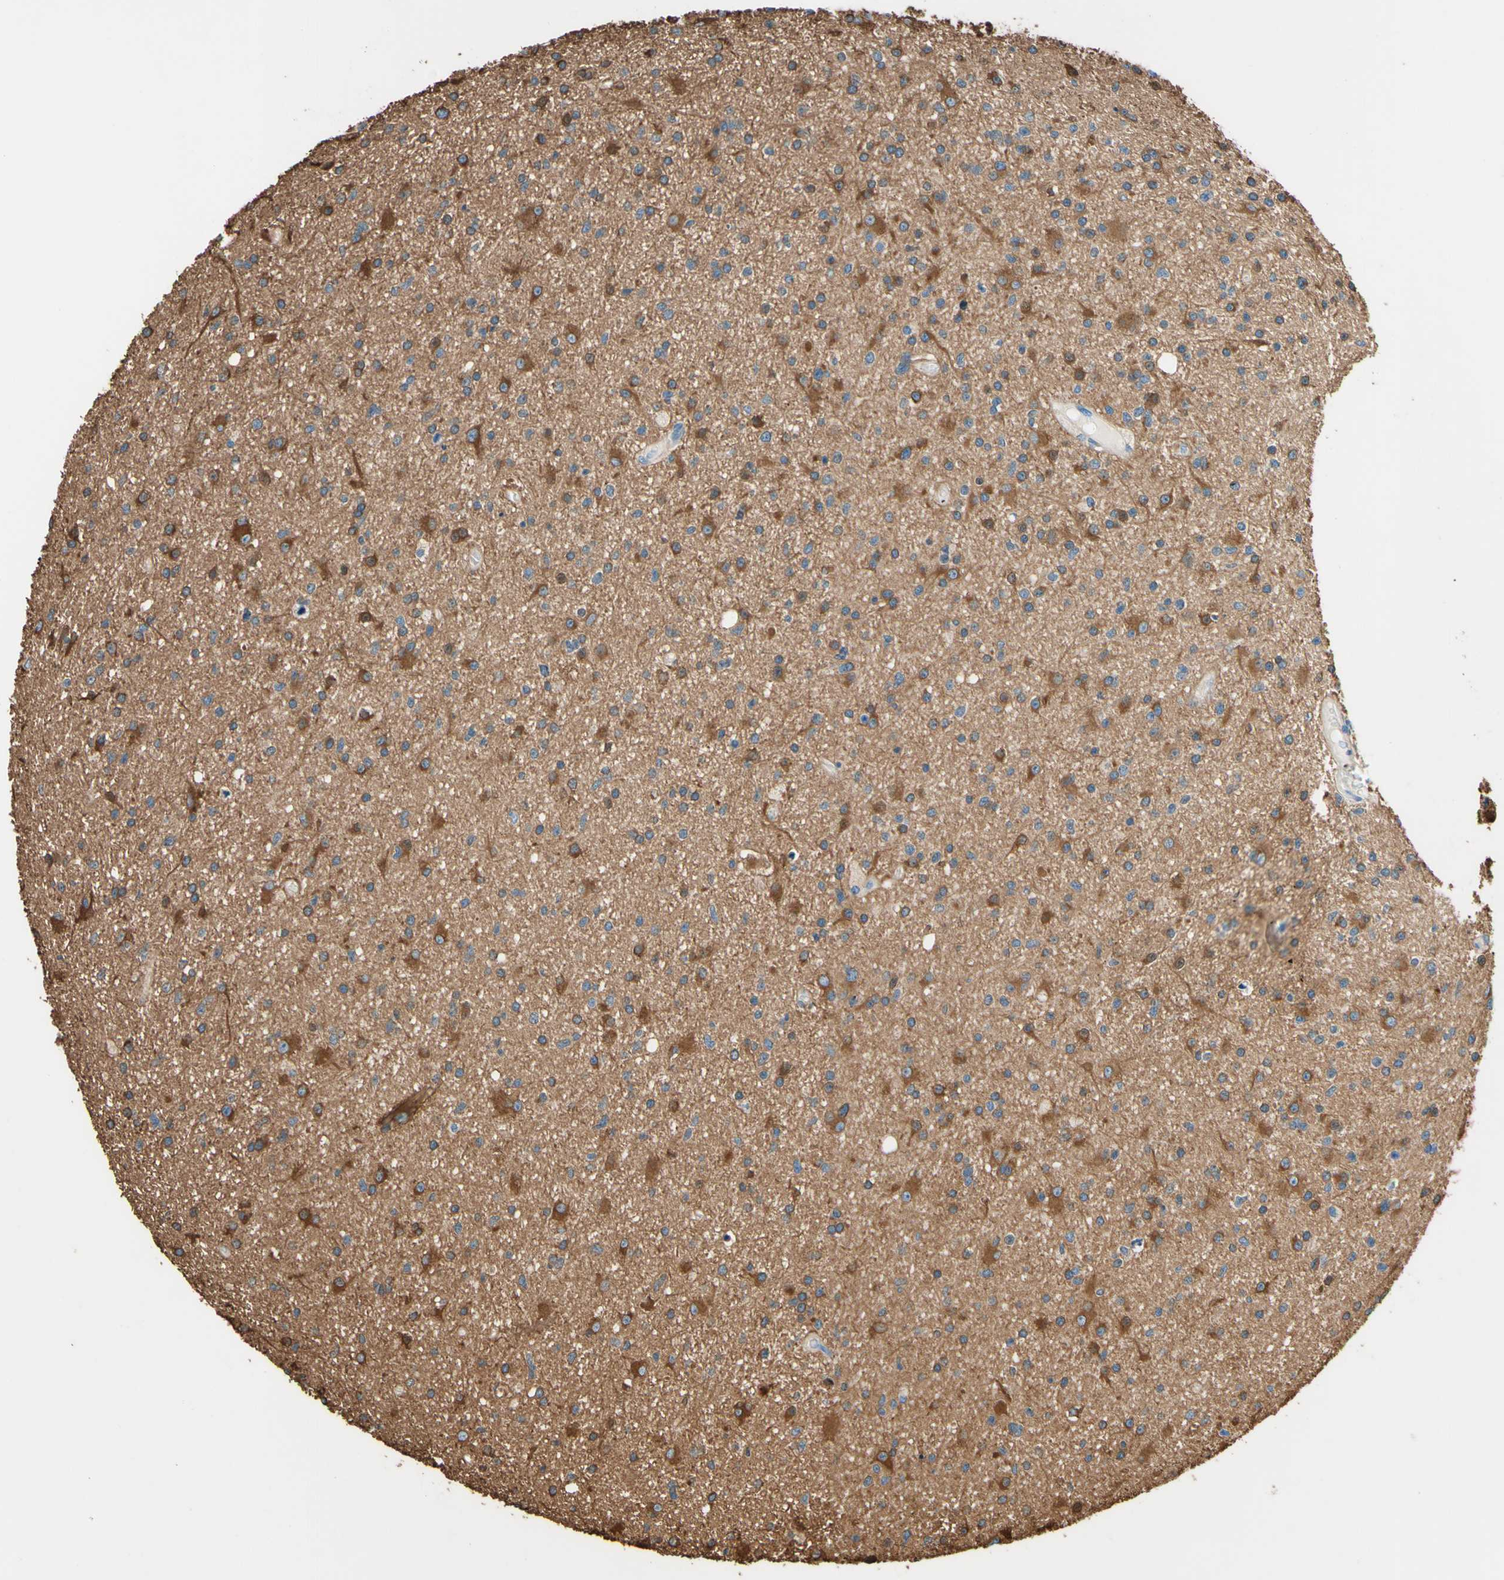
{"staining": {"intensity": "strong", "quantity": "<25%", "location": "cytoplasmic/membranous"}, "tissue": "glioma", "cell_type": "Tumor cells", "image_type": "cancer", "snomed": [{"axis": "morphology", "description": "Glioma, malignant, High grade"}, {"axis": "topography", "description": "Brain"}], "caption": "DAB (3,3'-diaminobenzidine) immunohistochemical staining of human glioma exhibits strong cytoplasmic/membranous protein expression in about <25% of tumor cells.", "gene": "DPYSL3", "patient": {"sex": "male", "age": 33}}